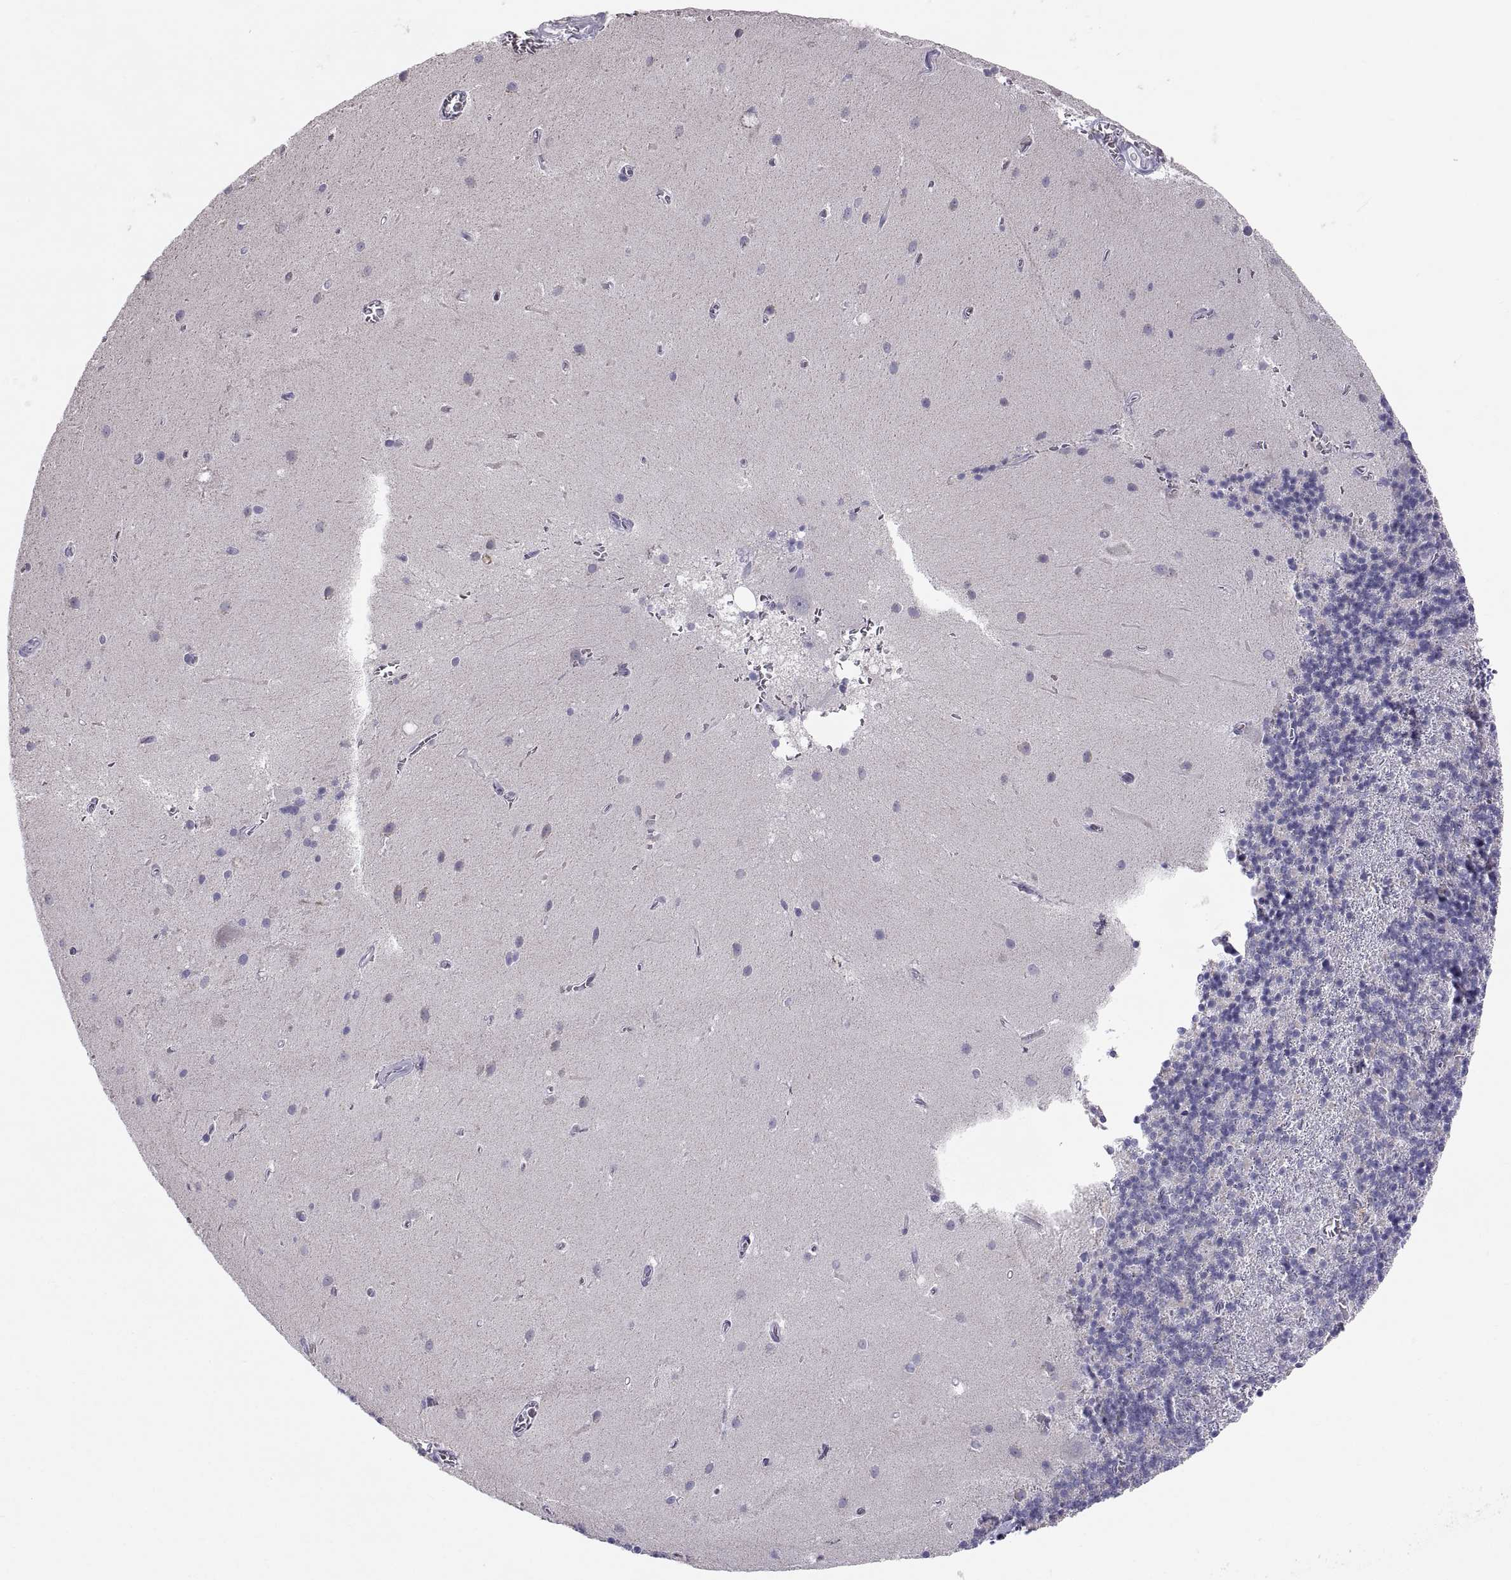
{"staining": {"intensity": "negative", "quantity": "none", "location": "none"}, "tissue": "cerebellum", "cell_type": "Cells in granular layer", "image_type": "normal", "snomed": [{"axis": "morphology", "description": "Normal tissue, NOS"}, {"axis": "topography", "description": "Cerebellum"}], "caption": "Immunohistochemistry (IHC) histopathology image of normal cerebellum stained for a protein (brown), which displays no staining in cells in granular layer.", "gene": "TNNC1", "patient": {"sex": "male", "age": 70}}